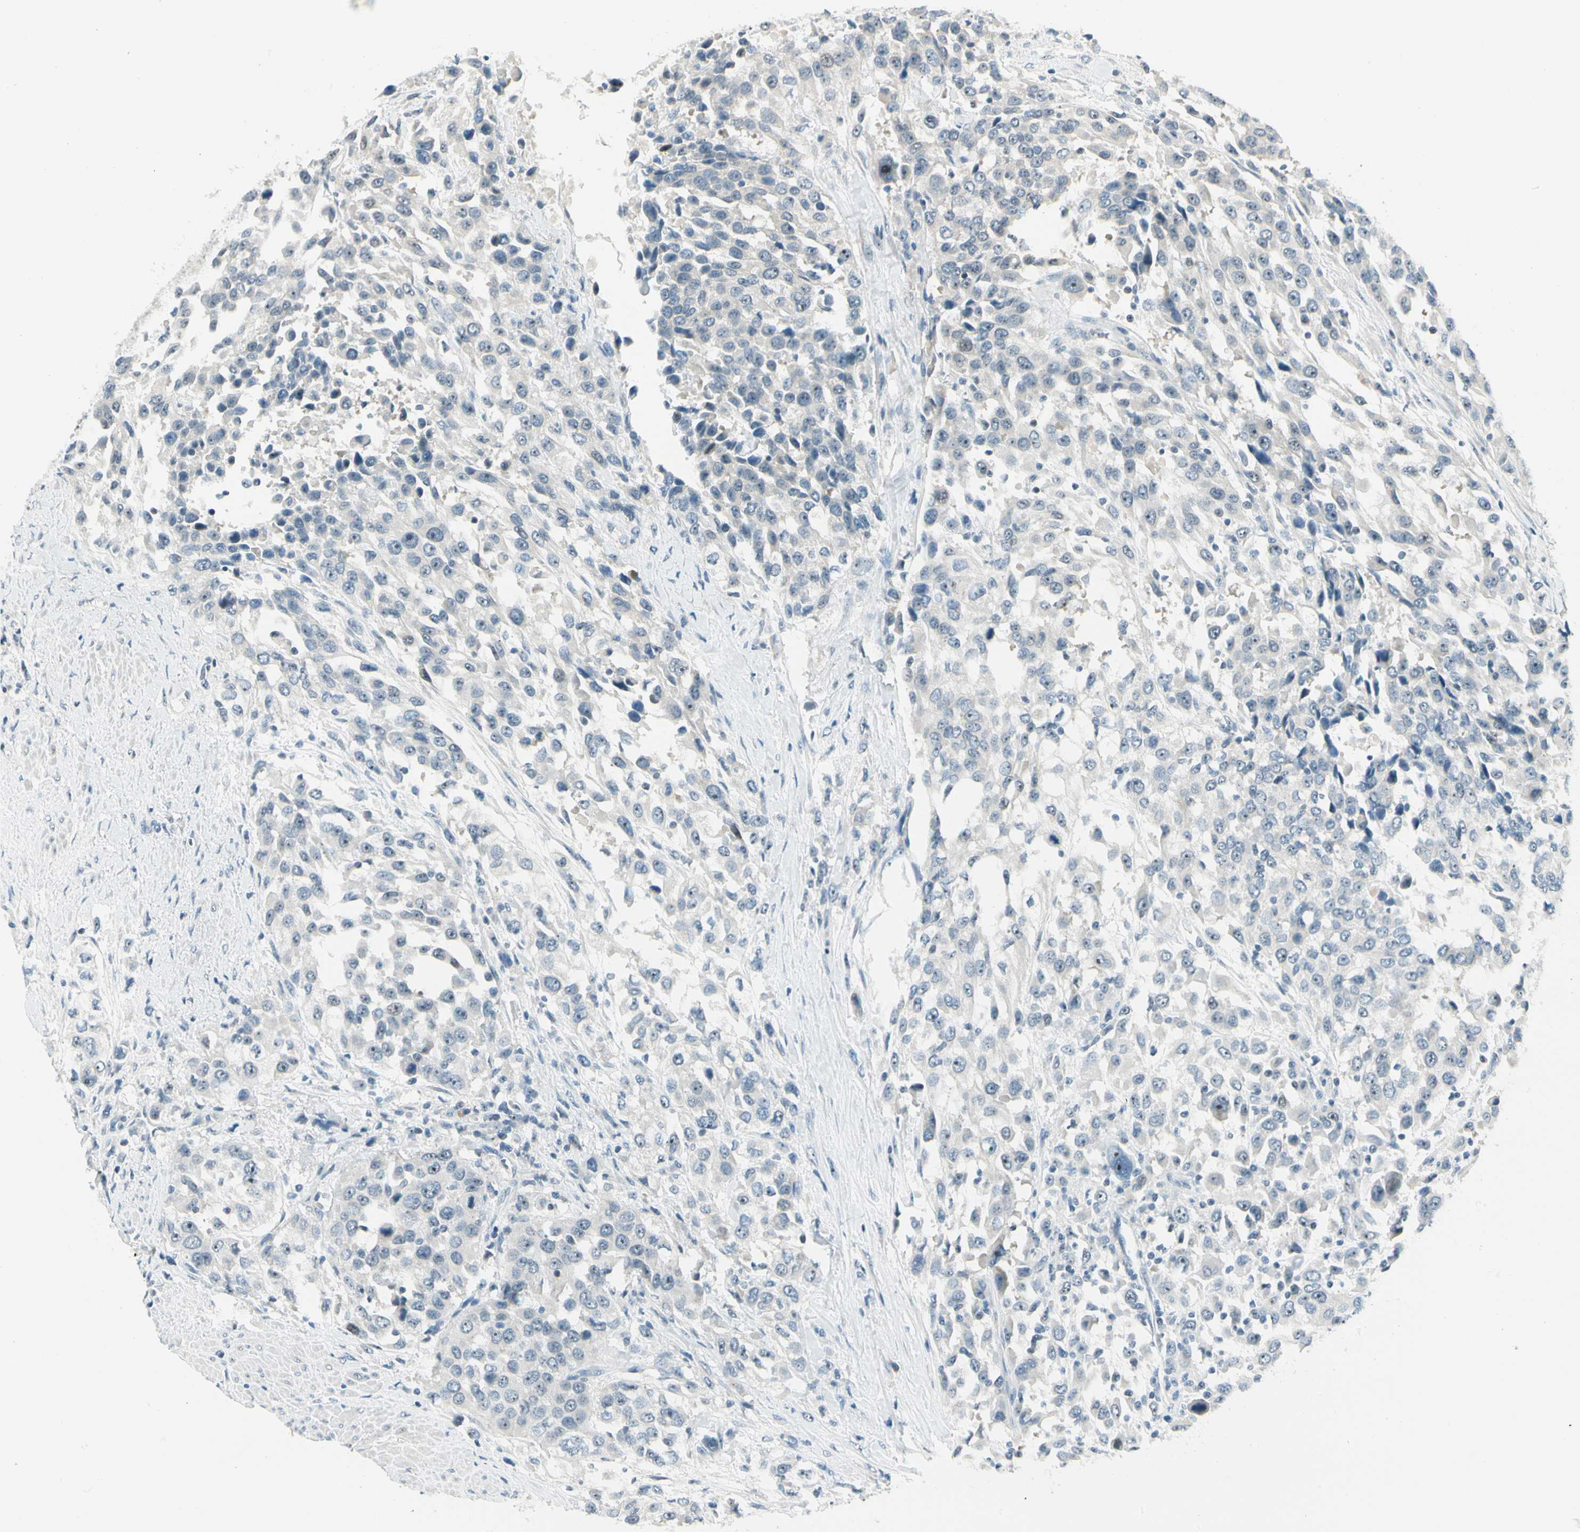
{"staining": {"intensity": "negative", "quantity": "none", "location": "none"}, "tissue": "urothelial cancer", "cell_type": "Tumor cells", "image_type": "cancer", "snomed": [{"axis": "morphology", "description": "Urothelial carcinoma, High grade"}, {"axis": "topography", "description": "Urinary bladder"}], "caption": "Tumor cells show no significant staining in high-grade urothelial carcinoma. (Brightfield microscopy of DAB (3,3'-diaminobenzidine) IHC at high magnification).", "gene": "ZSCAN1", "patient": {"sex": "female", "age": 80}}